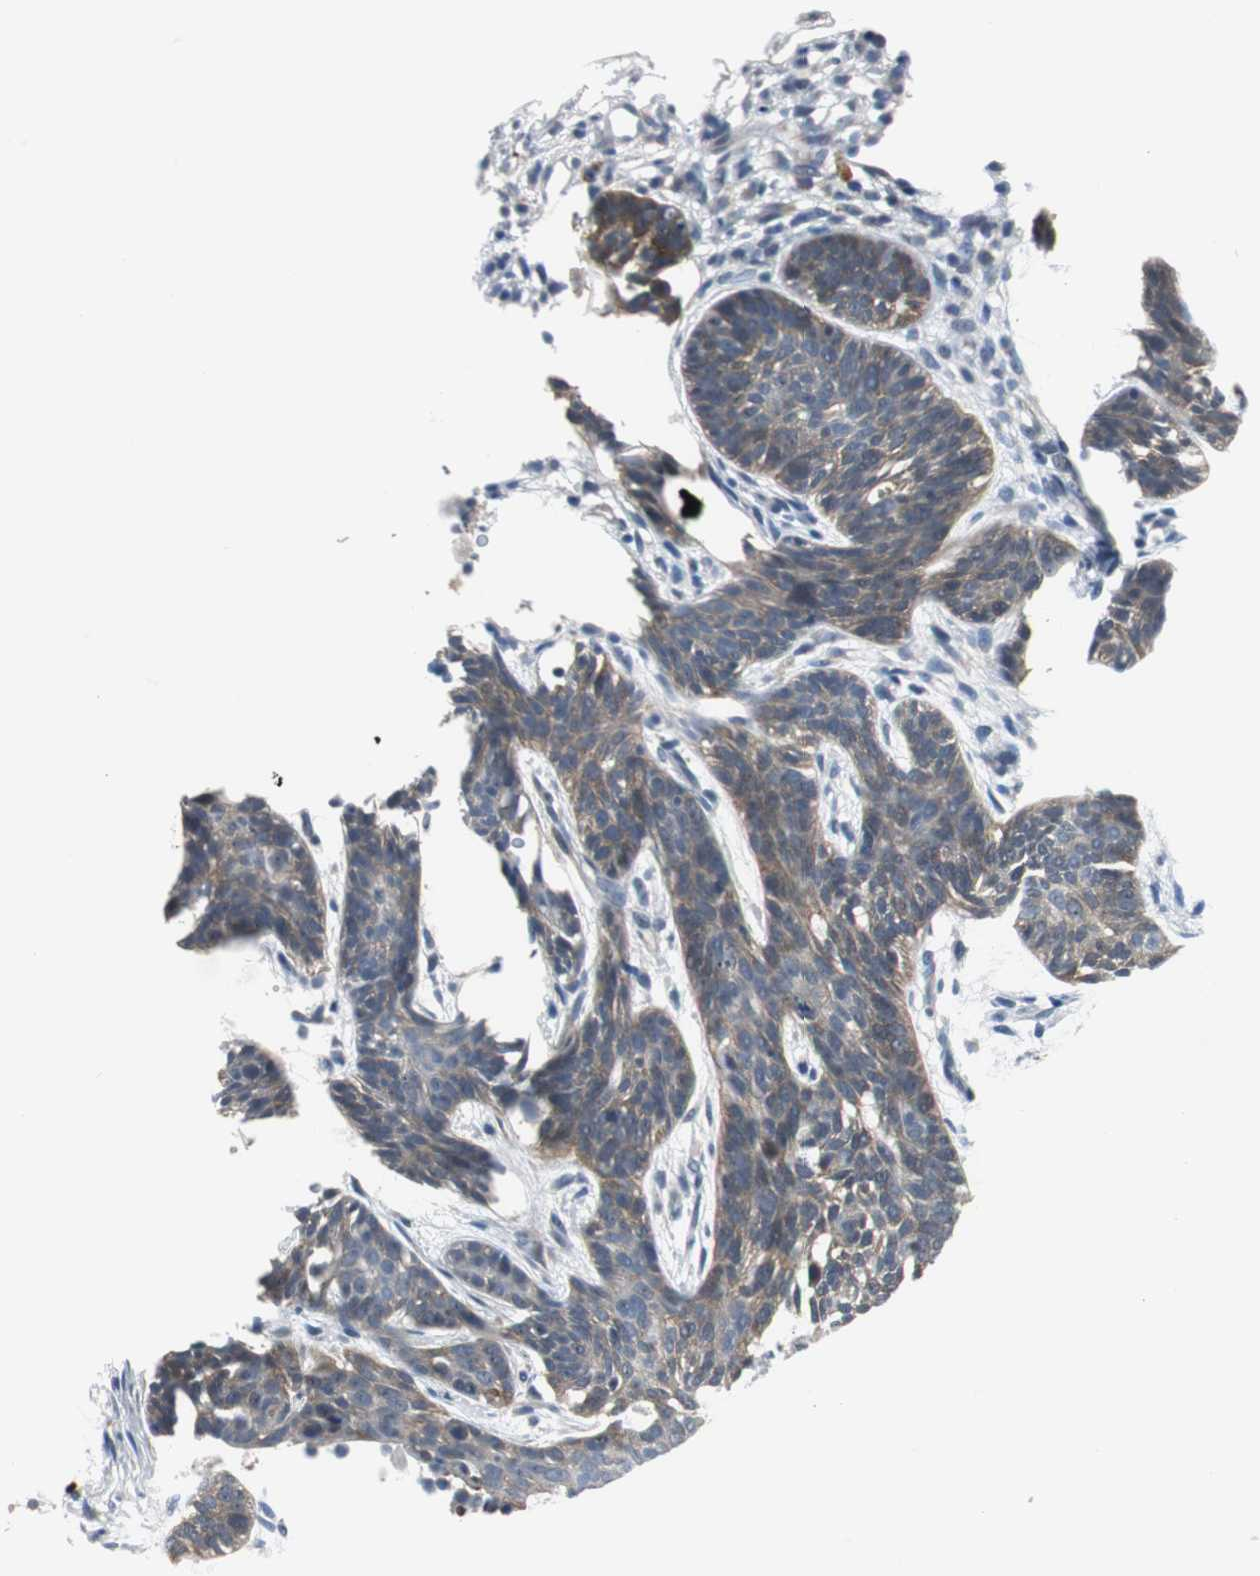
{"staining": {"intensity": "moderate", "quantity": ">75%", "location": "cytoplasmic/membranous"}, "tissue": "skin cancer", "cell_type": "Tumor cells", "image_type": "cancer", "snomed": [{"axis": "morphology", "description": "Normal tissue, NOS"}, {"axis": "morphology", "description": "Basal cell carcinoma"}, {"axis": "topography", "description": "Skin"}], "caption": "Tumor cells reveal medium levels of moderate cytoplasmic/membranous positivity in about >75% of cells in skin basal cell carcinoma. The staining was performed using DAB (3,3'-diaminobenzidine) to visualize the protein expression in brown, while the nuclei were stained in blue with hematoxylin (Magnification: 20x).", "gene": "FHL2", "patient": {"sex": "female", "age": 69}}